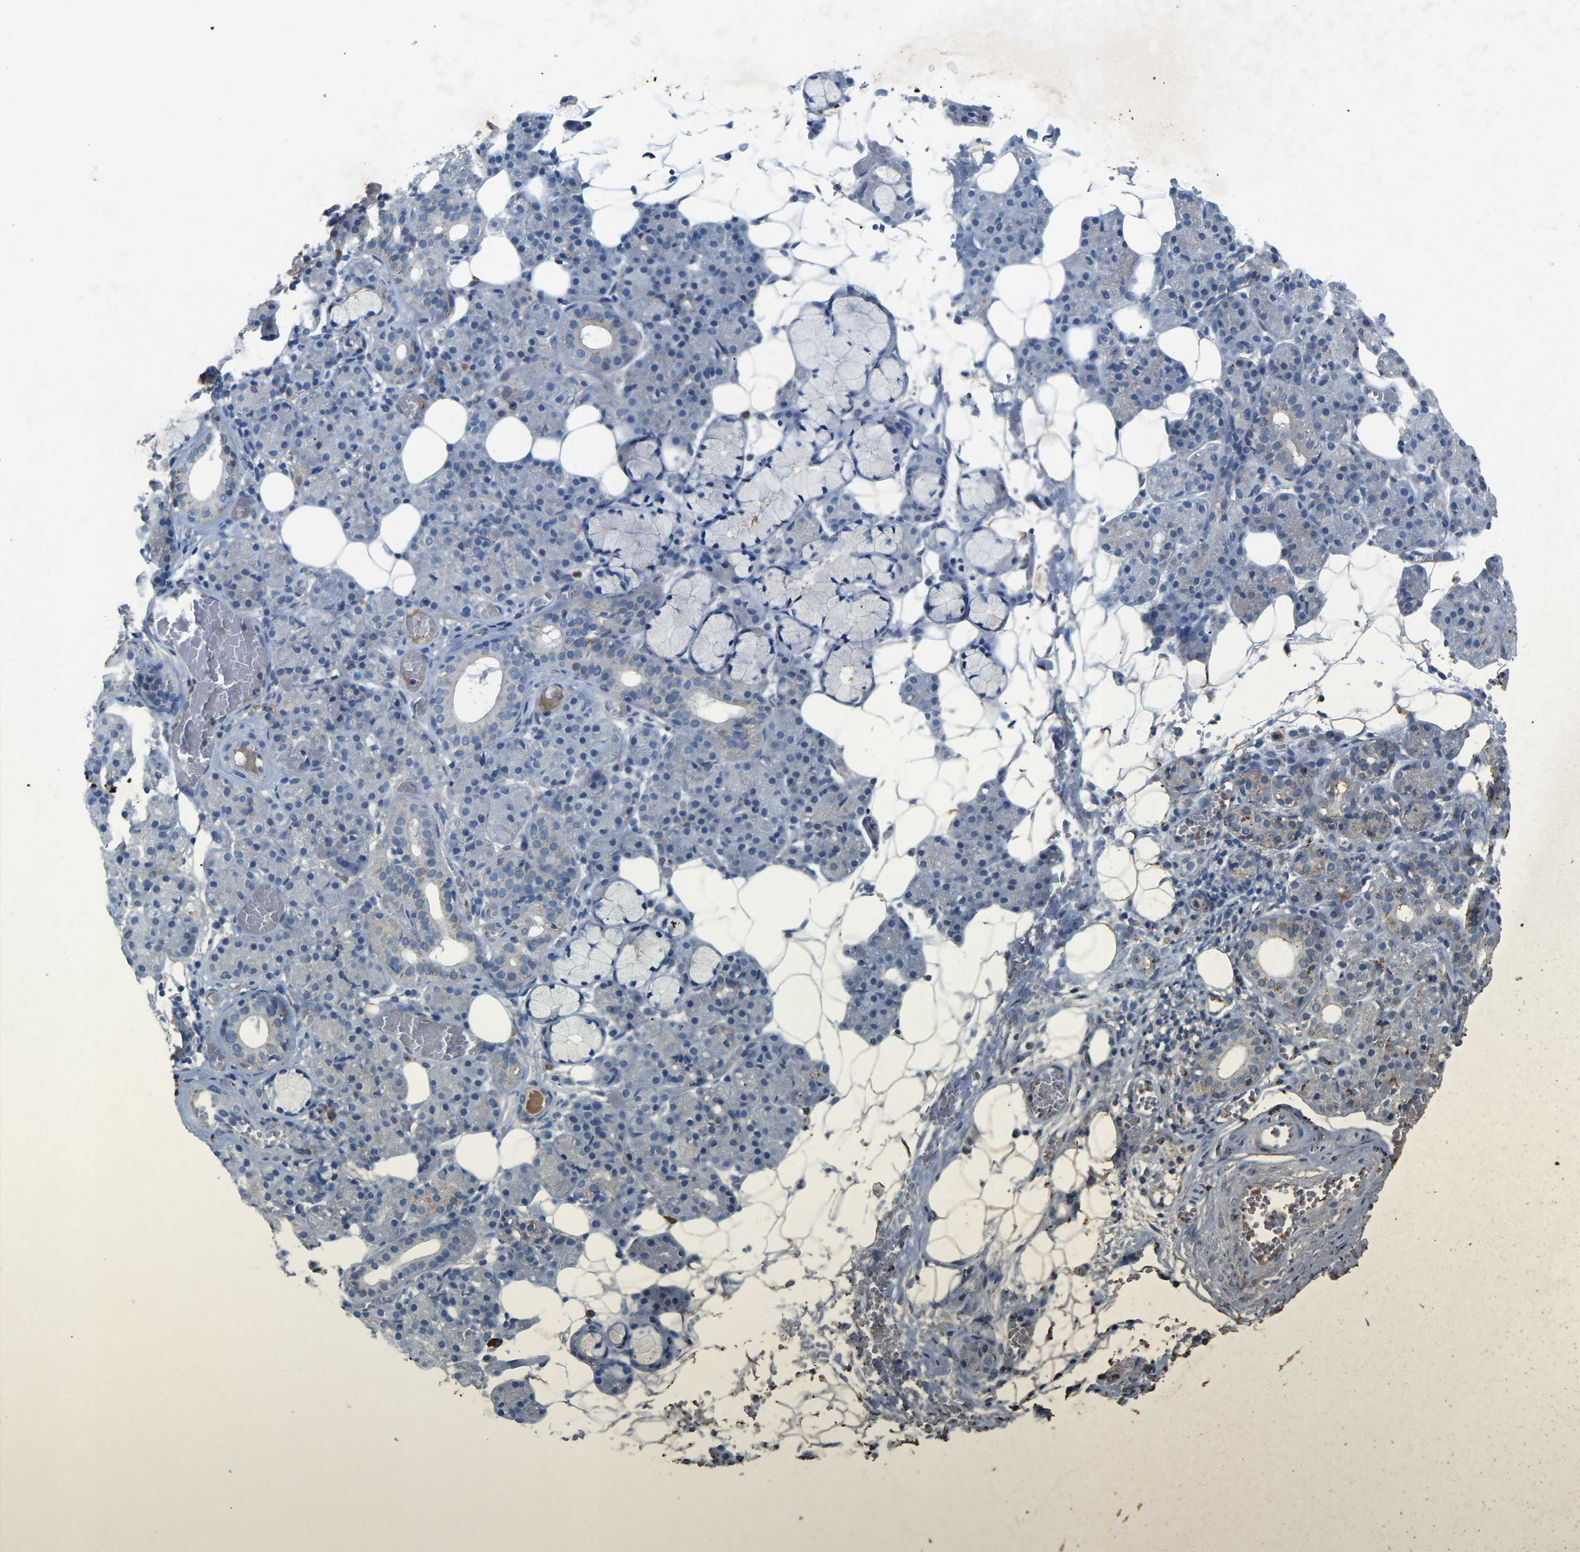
{"staining": {"intensity": "negative", "quantity": "none", "location": "none"}, "tissue": "salivary gland", "cell_type": "Glandular cells", "image_type": "normal", "snomed": [{"axis": "morphology", "description": "Normal tissue, NOS"}, {"axis": "topography", "description": "Salivary gland"}], "caption": "High magnification brightfield microscopy of benign salivary gland stained with DAB (brown) and counterstained with hematoxylin (blue): glandular cells show no significant expression. Brightfield microscopy of immunohistochemistry (IHC) stained with DAB (3,3'-diaminobenzidine) (brown) and hematoxylin (blue), captured at high magnification.", "gene": "PLG", "patient": {"sex": "male", "age": 63}}